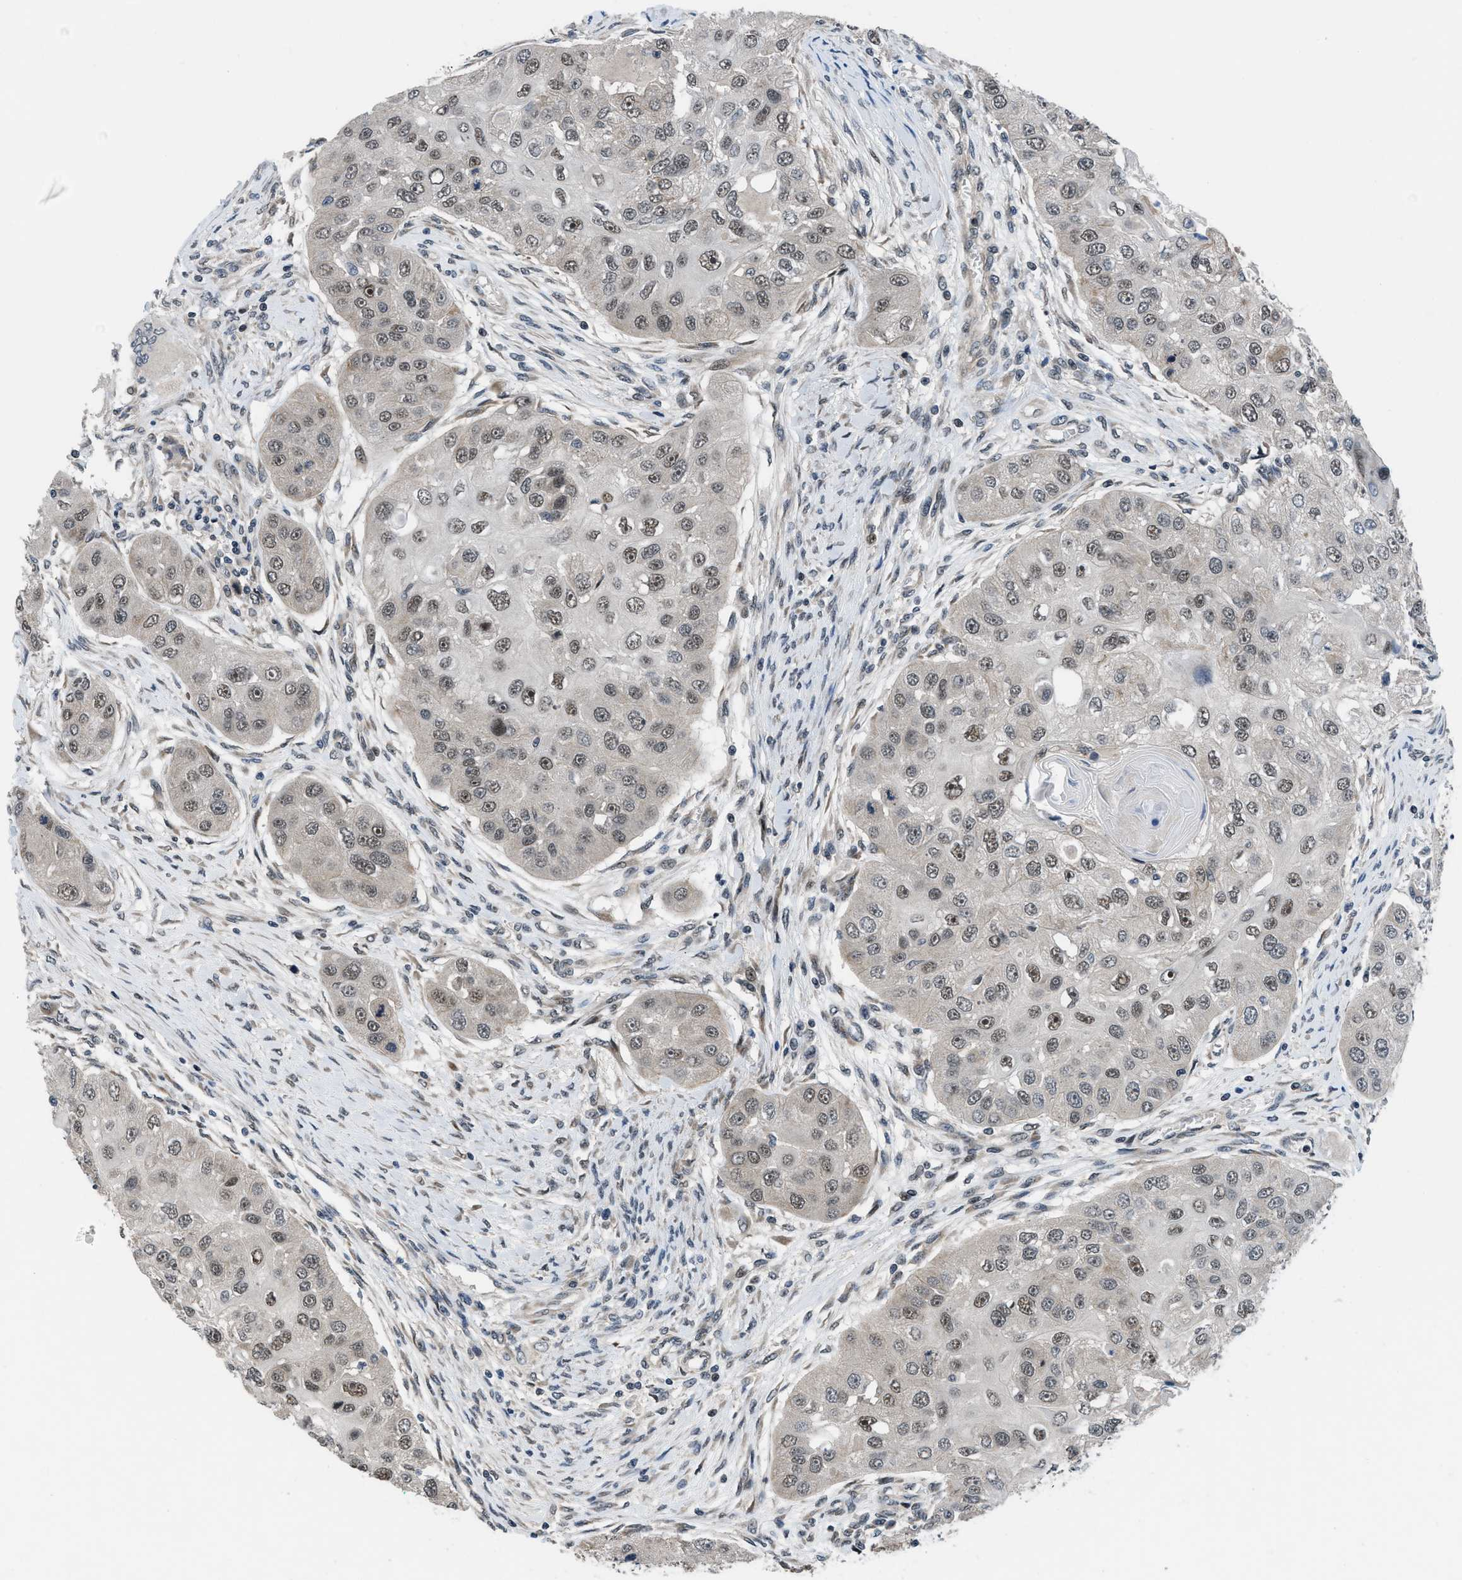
{"staining": {"intensity": "weak", "quantity": ">75%", "location": "cytoplasmic/membranous,nuclear"}, "tissue": "head and neck cancer", "cell_type": "Tumor cells", "image_type": "cancer", "snomed": [{"axis": "morphology", "description": "Normal tissue, NOS"}, {"axis": "morphology", "description": "Squamous cell carcinoma, NOS"}, {"axis": "topography", "description": "Skeletal muscle"}, {"axis": "topography", "description": "Head-Neck"}], "caption": "About >75% of tumor cells in human head and neck cancer reveal weak cytoplasmic/membranous and nuclear protein staining as visualized by brown immunohistochemical staining.", "gene": "SETD5", "patient": {"sex": "male", "age": 51}}